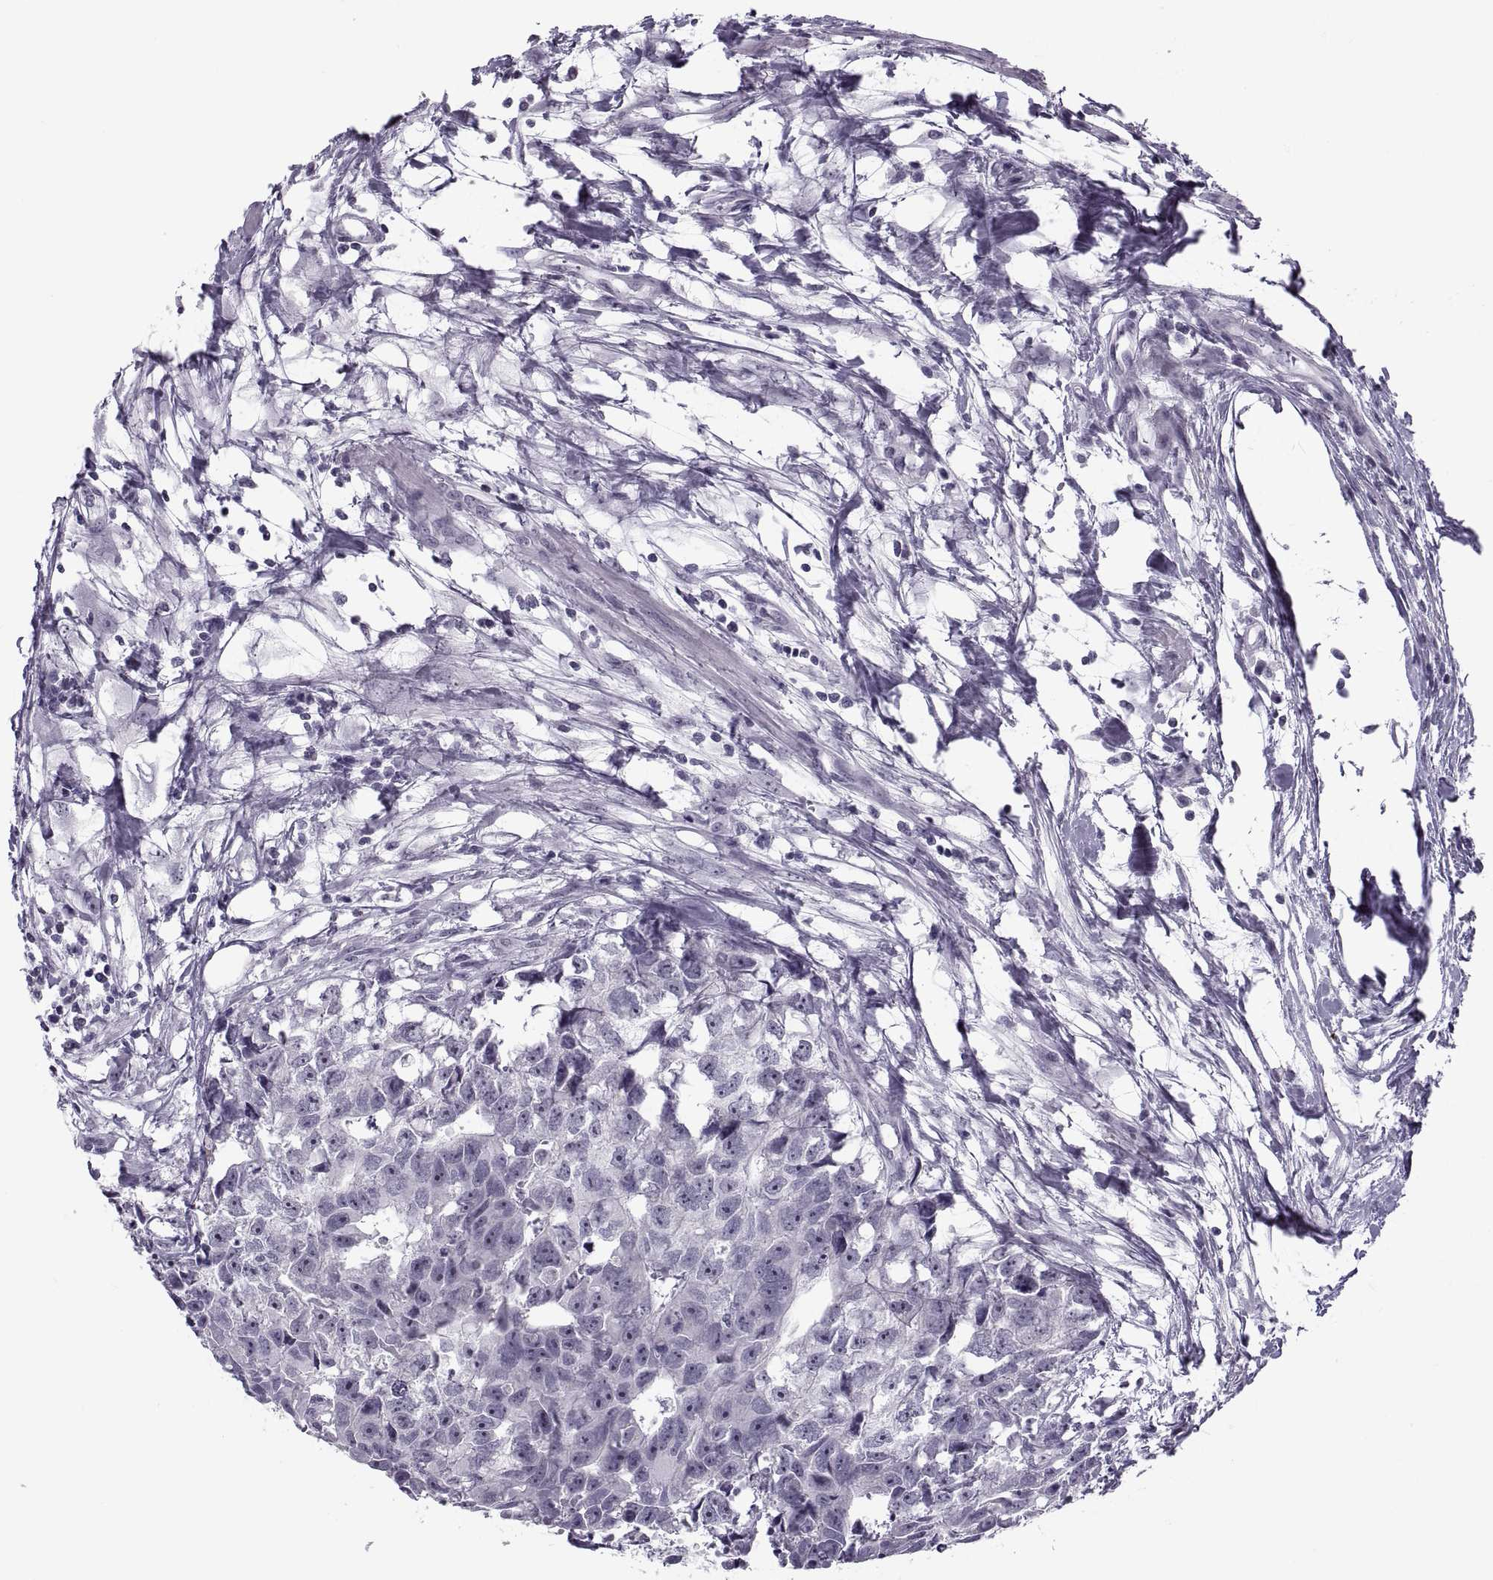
{"staining": {"intensity": "negative", "quantity": "none", "location": "none"}, "tissue": "testis cancer", "cell_type": "Tumor cells", "image_type": "cancer", "snomed": [{"axis": "morphology", "description": "Carcinoma, Embryonal, NOS"}, {"axis": "morphology", "description": "Teratoma, malignant, NOS"}, {"axis": "topography", "description": "Testis"}], "caption": "Testis cancer (embryonal carcinoma) was stained to show a protein in brown. There is no significant staining in tumor cells. Nuclei are stained in blue.", "gene": "TBC1D3G", "patient": {"sex": "male", "age": 44}}